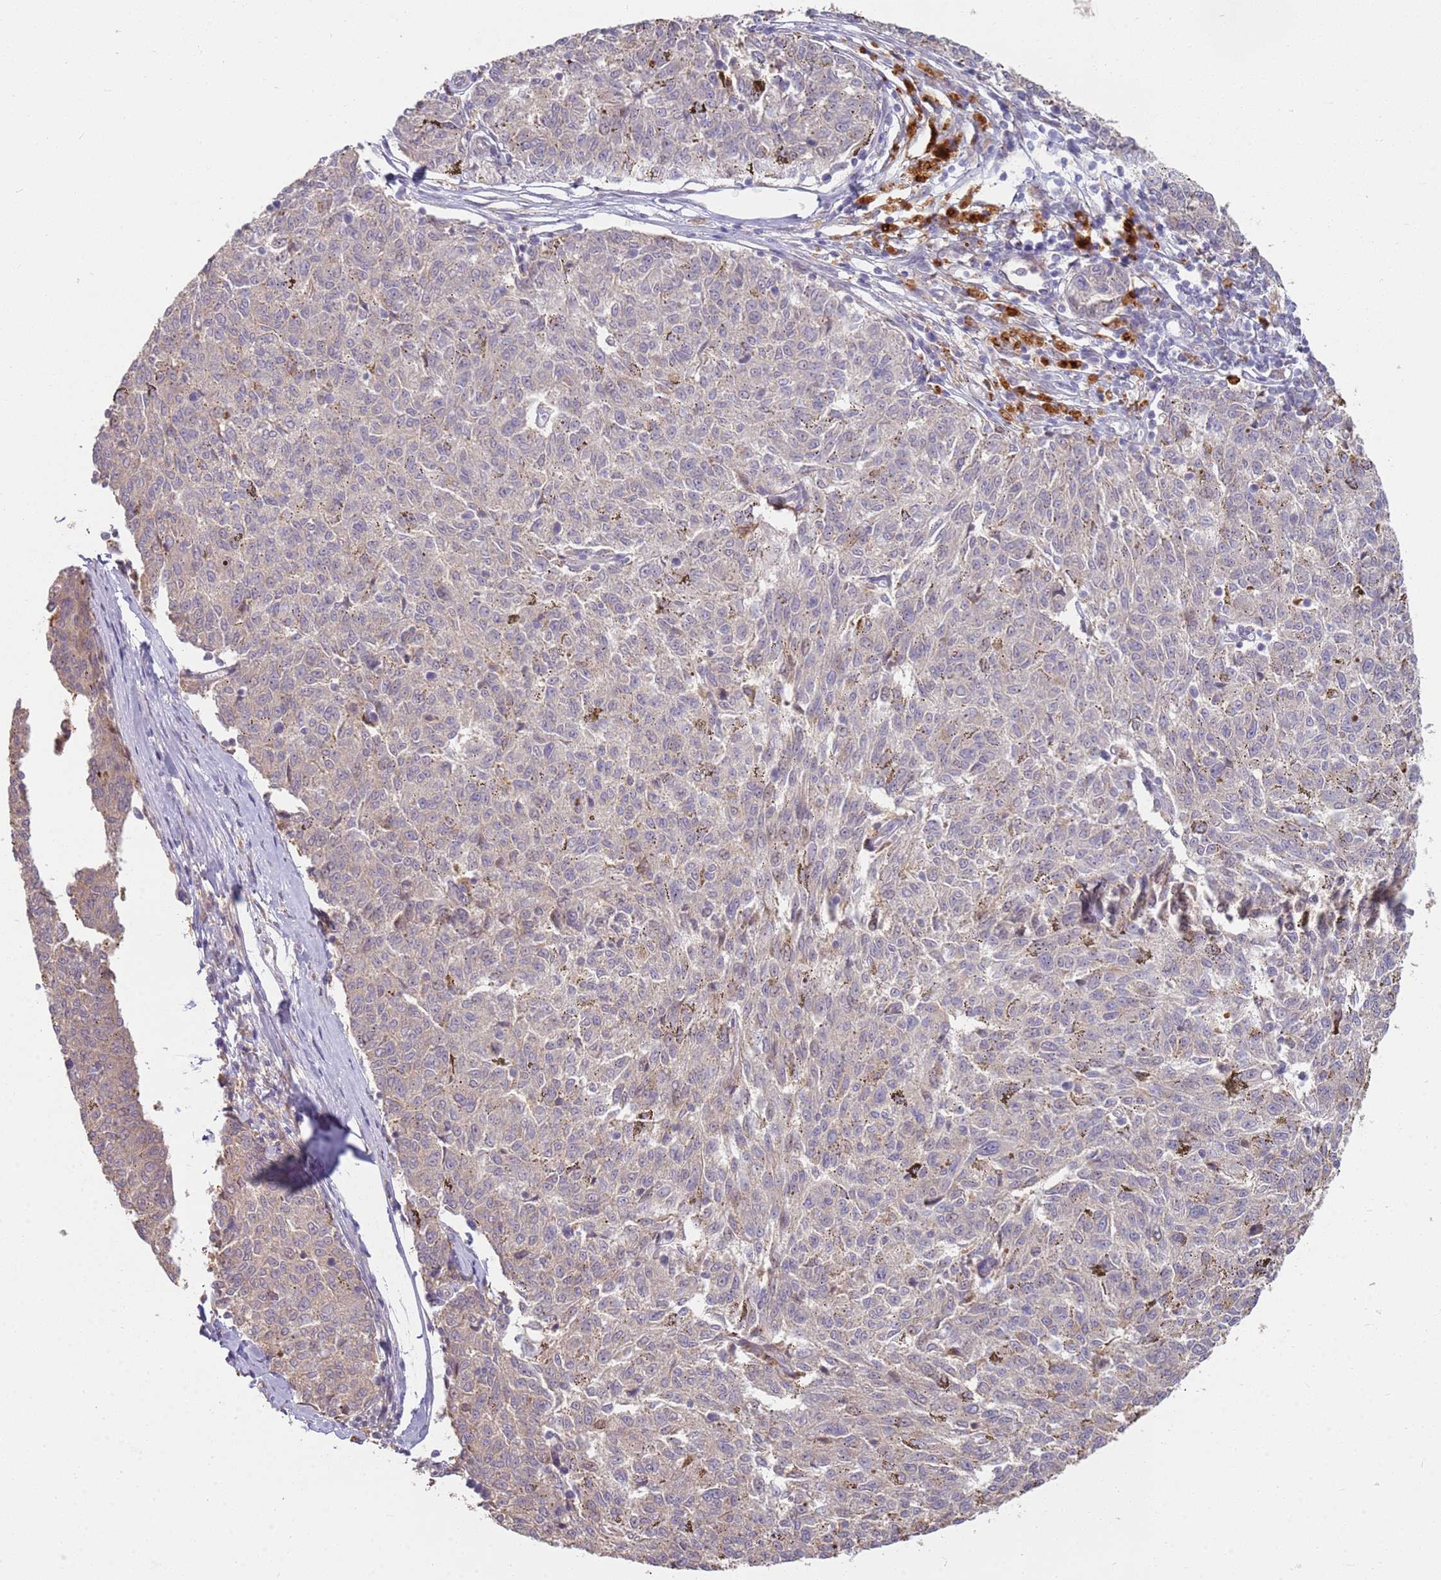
{"staining": {"intensity": "negative", "quantity": "none", "location": "none"}, "tissue": "melanoma", "cell_type": "Tumor cells", "image_type": "cancer", "snomed": [{"axis": "morphology", "description": "Malignant melanoma, NOS"}, {"axis": "topography", "description": "Skin"}], "caption": "Melanoma stained for a protein using immunohistochemistry demonstrates no expression tumor cells.", "gene": "MPEG1", "patient": {"sex": "female", "age": 72}}